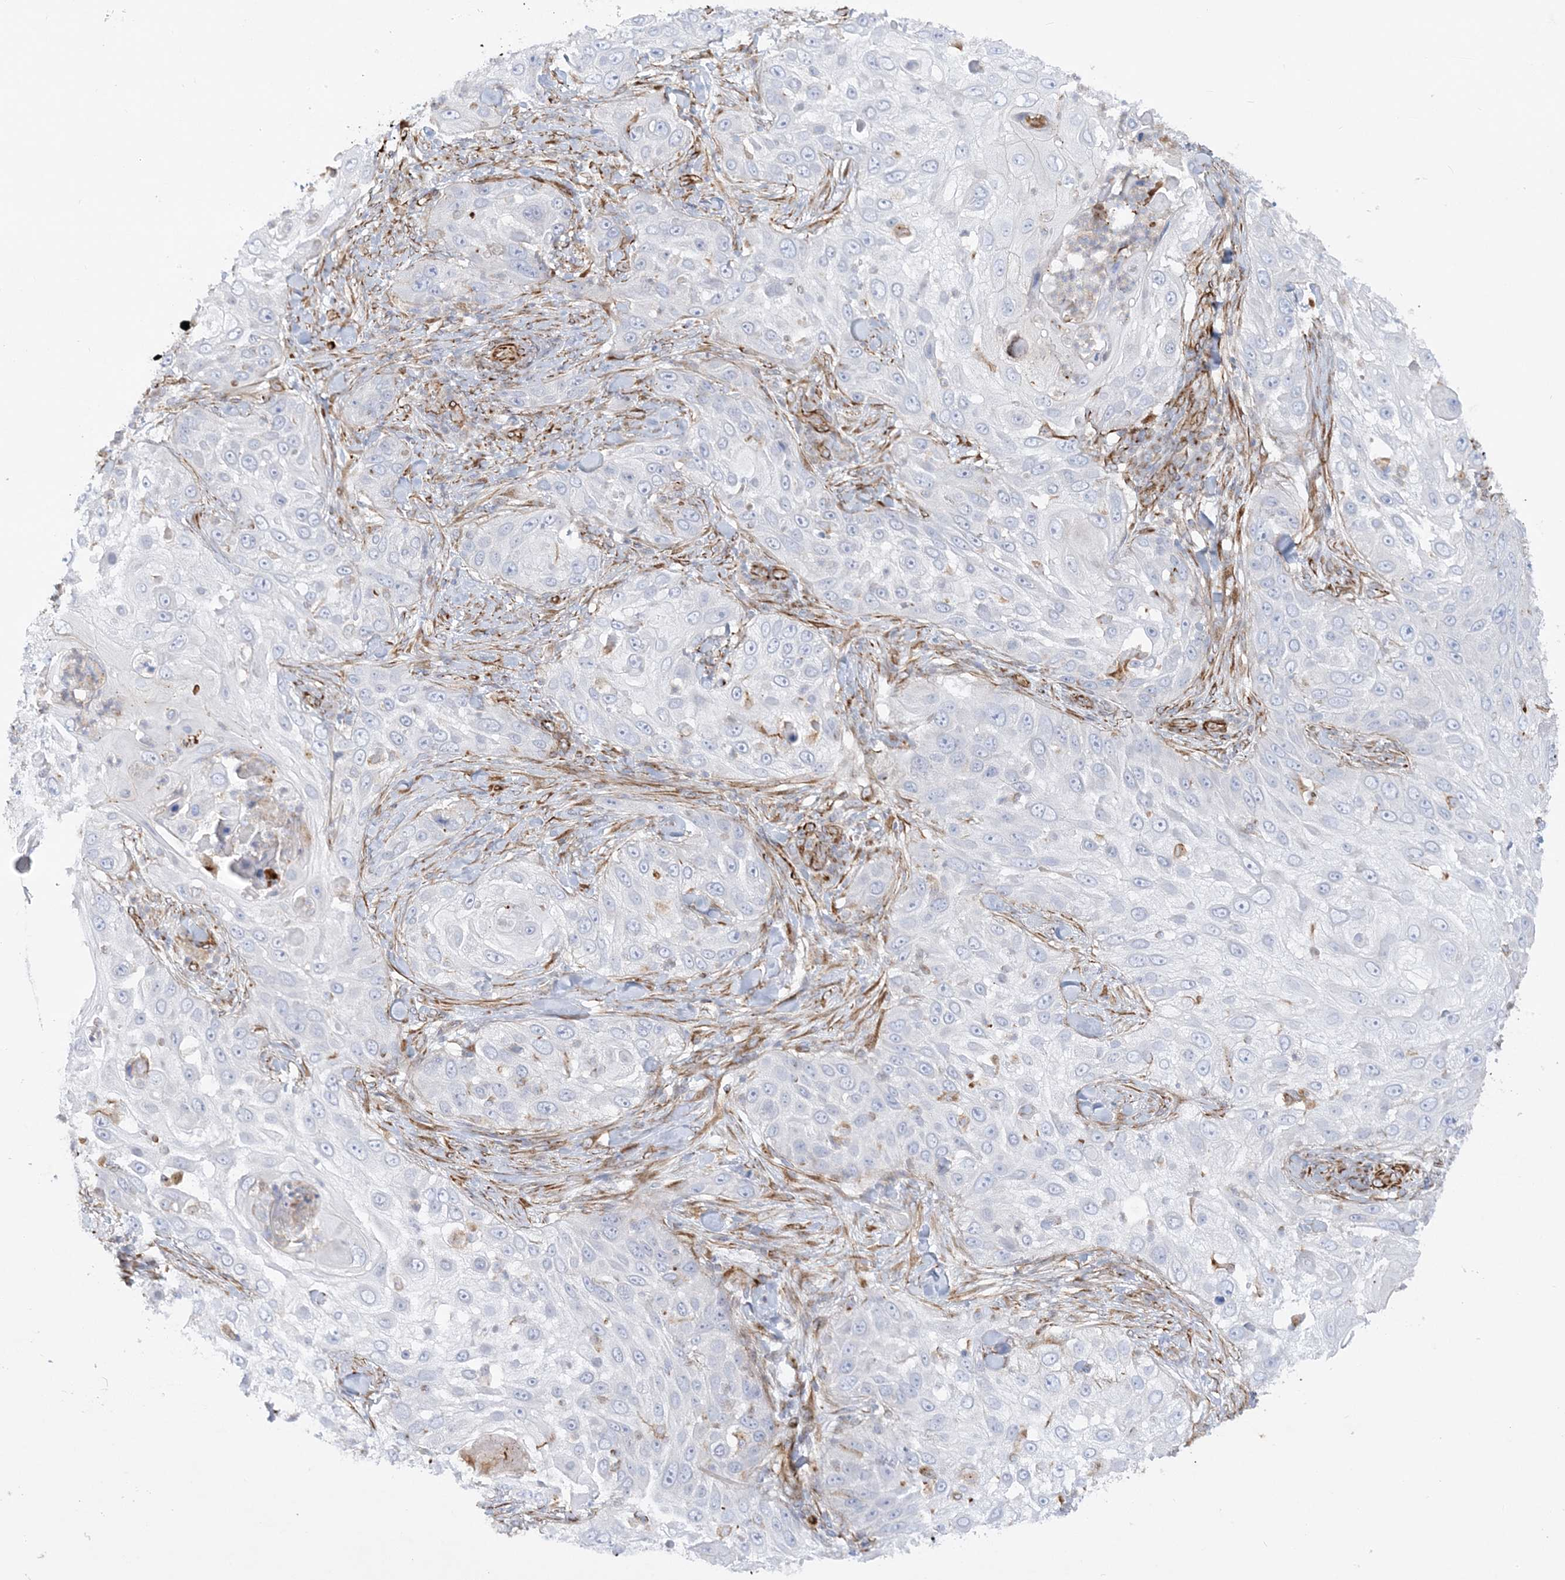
{"staining": {"intensity": "negative", "quantity": "none", "location": "none"}, "tissue": "skin cancer", "cell_type": "Tumor cells", "image_type": "cancer", "snomed": [{"axis": "morphology", "description": "Squamous cell carcinoma, NOS"}, {"axis": "topography", "description": "Skin"}], "caption": "DAB immunohistochemical staining of squamous cell carcinoma (skin) reveals no significant expression in tumor cells.", "gene": "SCLT1", "patient": {"sex": "female", "age": 44}}